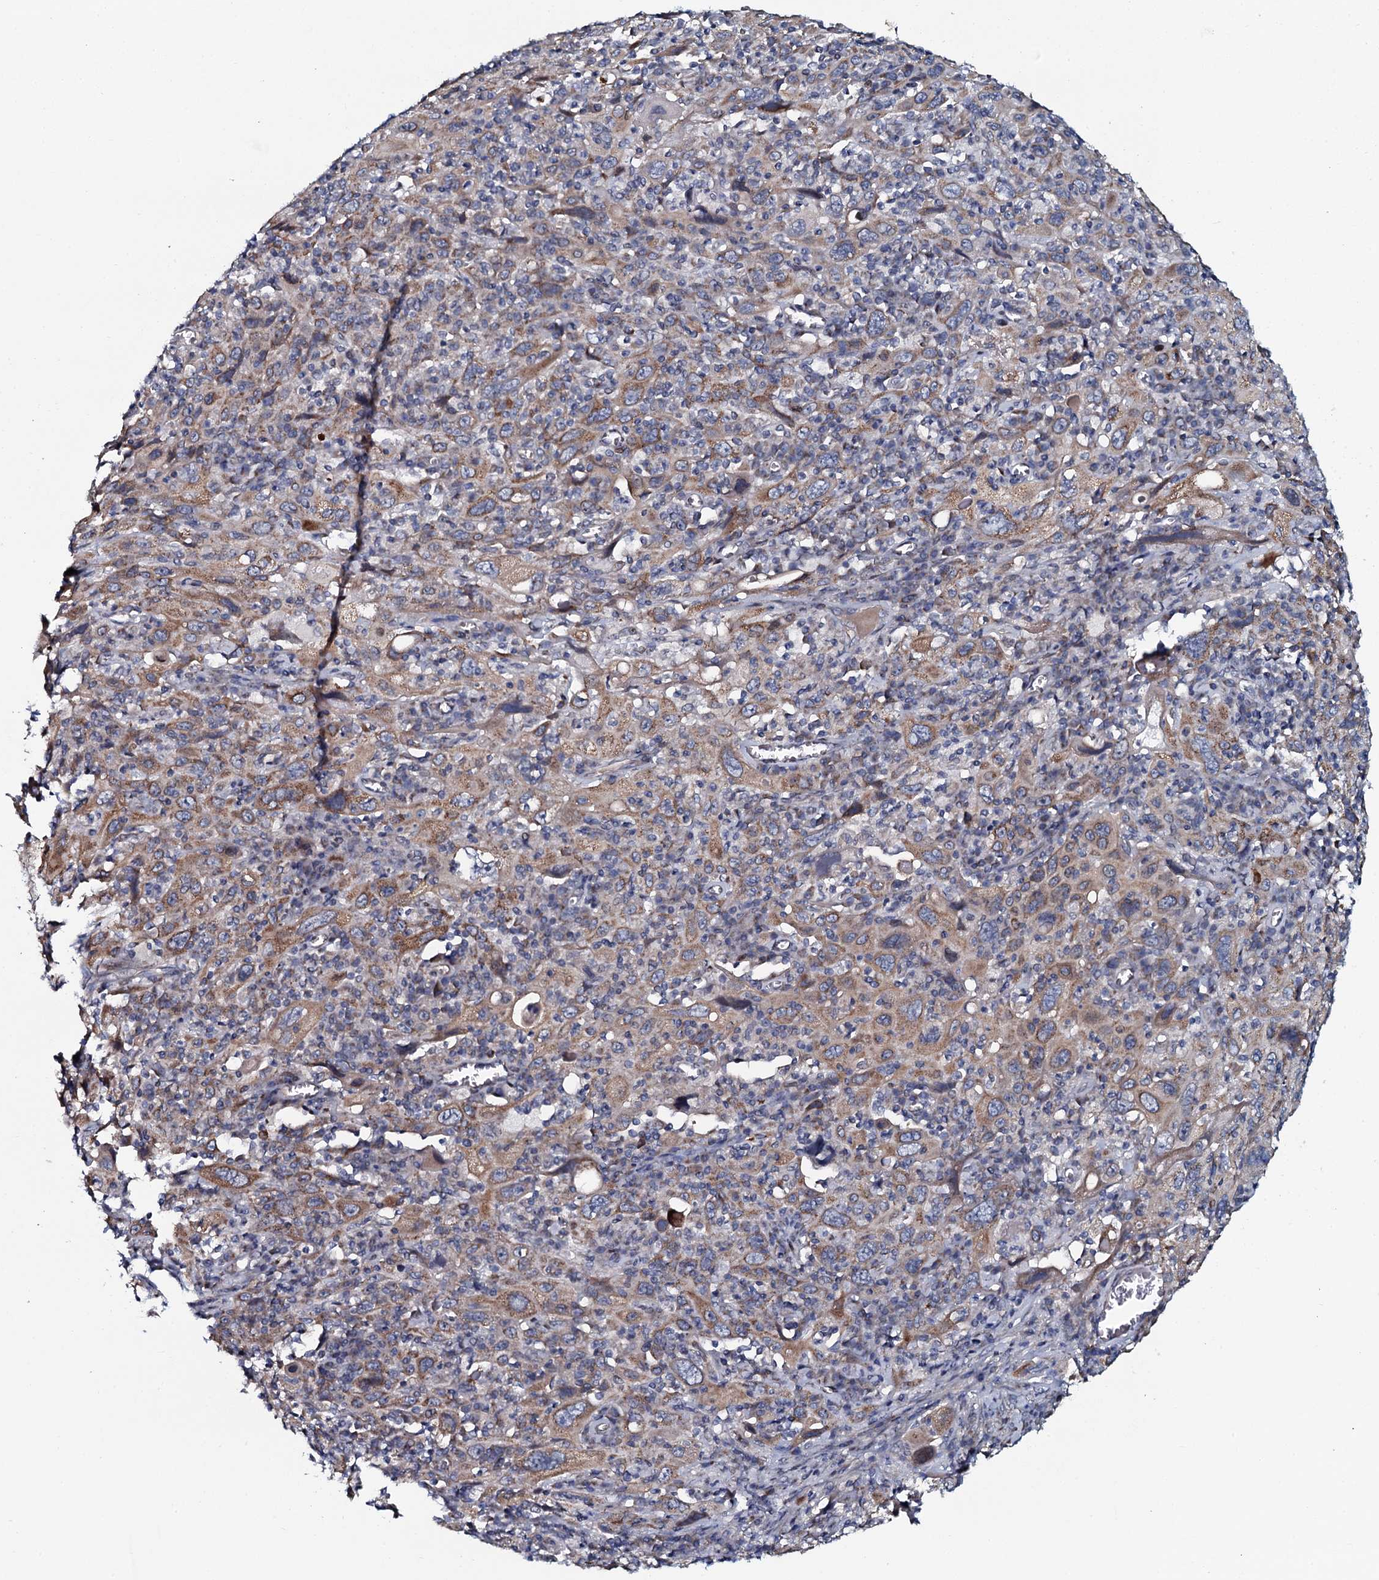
{"staining": {"intensity": "weak", "quantity": ">75%", "location": "cytoplasmic/membranous"}, "tissue": "cervical cancer", "cell_type": "Tumor cells", "image_type": "cancer", "snomed": [{"axis": "morphology", "description": "Squamous cell carcinoma, NOS"}, {"axis": "topography", "description": "Cervix"}], "caption": "Weak cytoplasmic/membranous positivity for a protein is appreciated in approximately >75% of tumor cells of squamous cell carcinoma (cervical) using immunohistochemistry.", "gene": "KCTD4", "patient": {"sex": "female", "age": 46}}